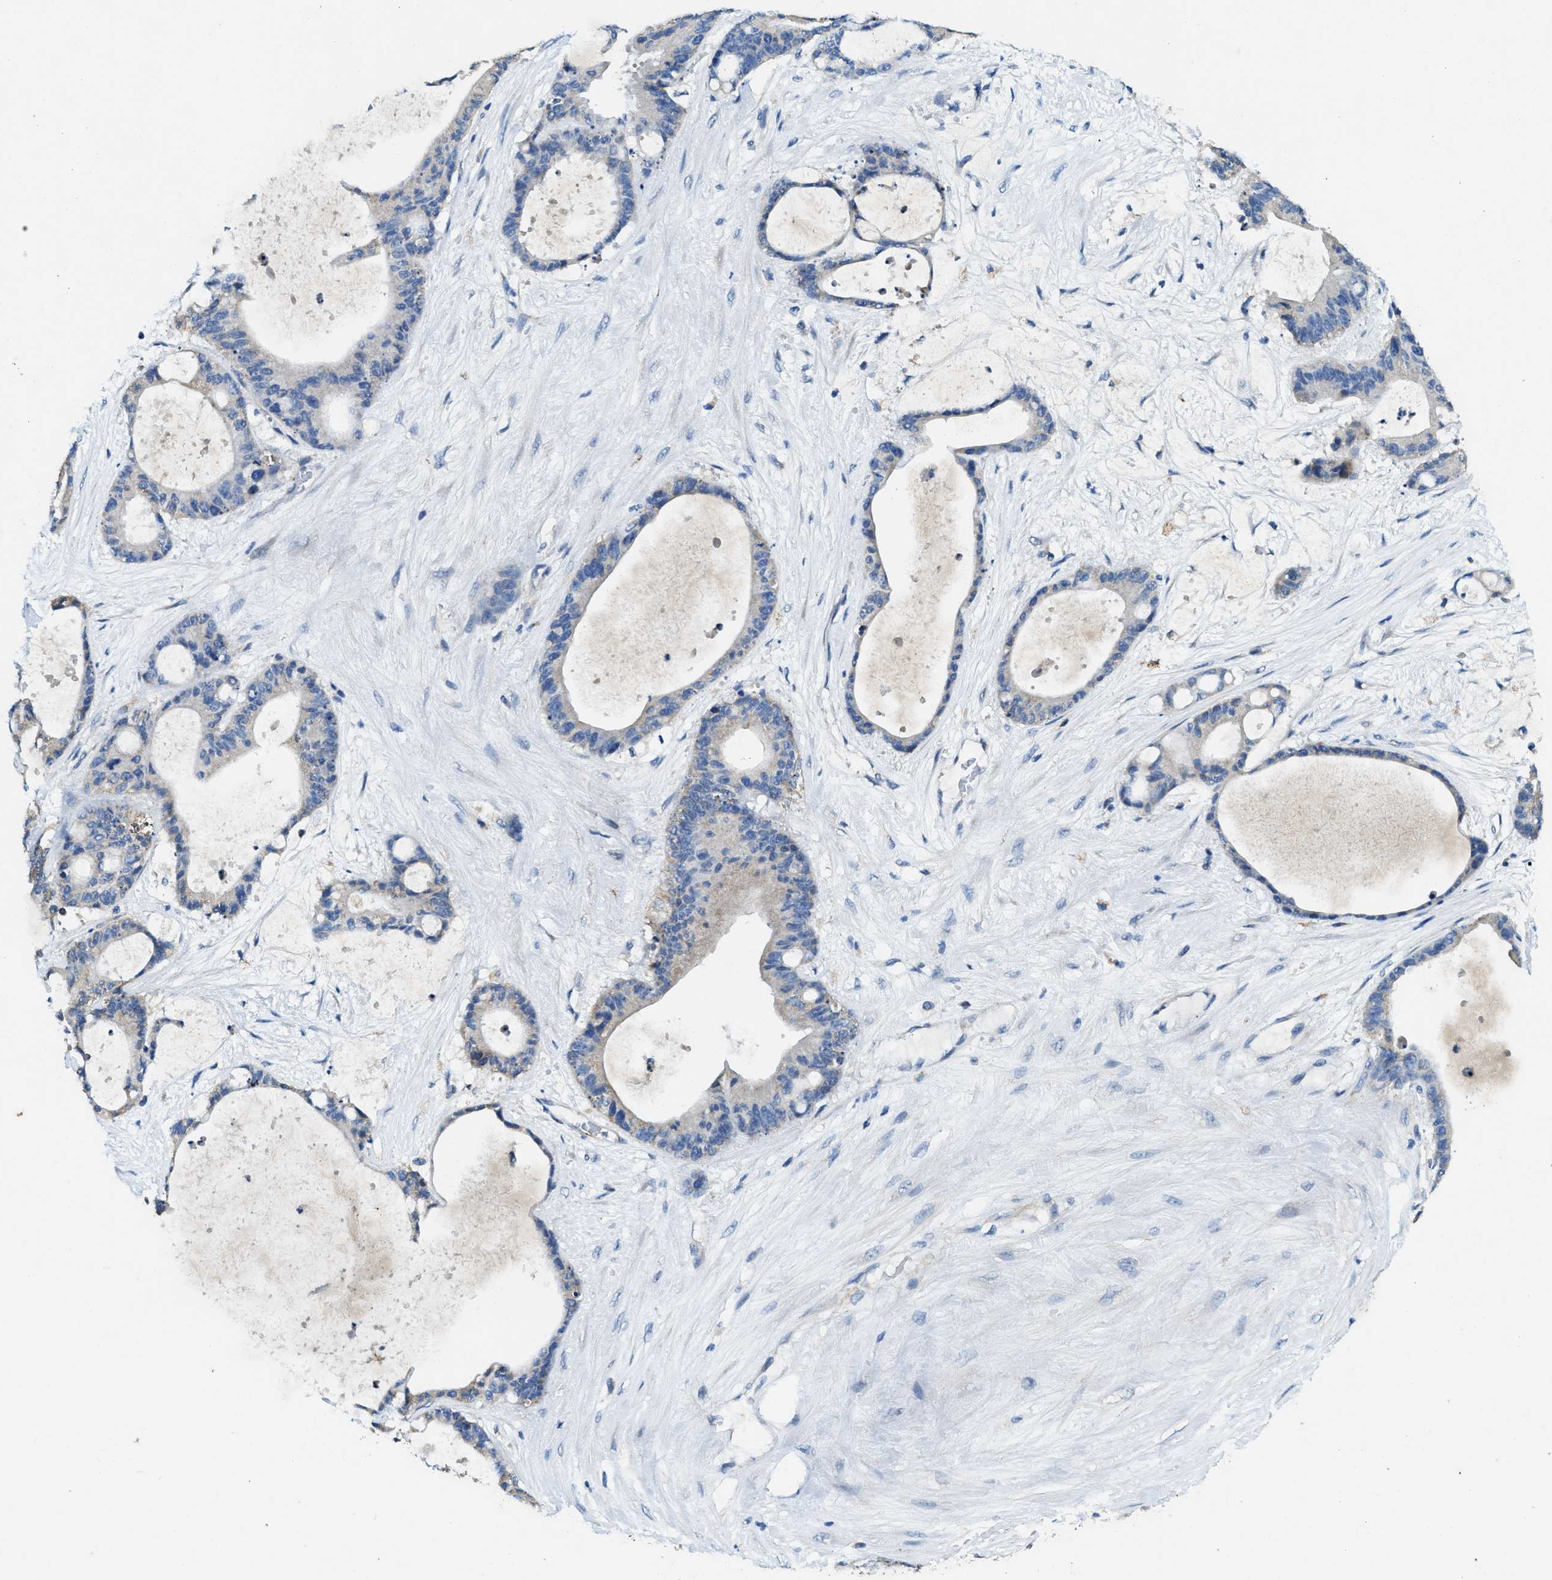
{"staining": {"intensity": "weak", "quantity": "<25%", "location": "cytoplasmic/membranous"}, "tissue": "liver cancer", "cell_type": "Tumor cells", "image_type": "cancer", "snomed": [{"axis": "morphology", "description": "Cholangiocarcinoma"}, {"axis": "topography", "description": "Liver"}], "caption": "Protein analysis of cholangiocarcinoma (liver) shows no significant expression in tumor cells.", "gene": "CDK15", "patient": {"sex": "female", "age": 73}}